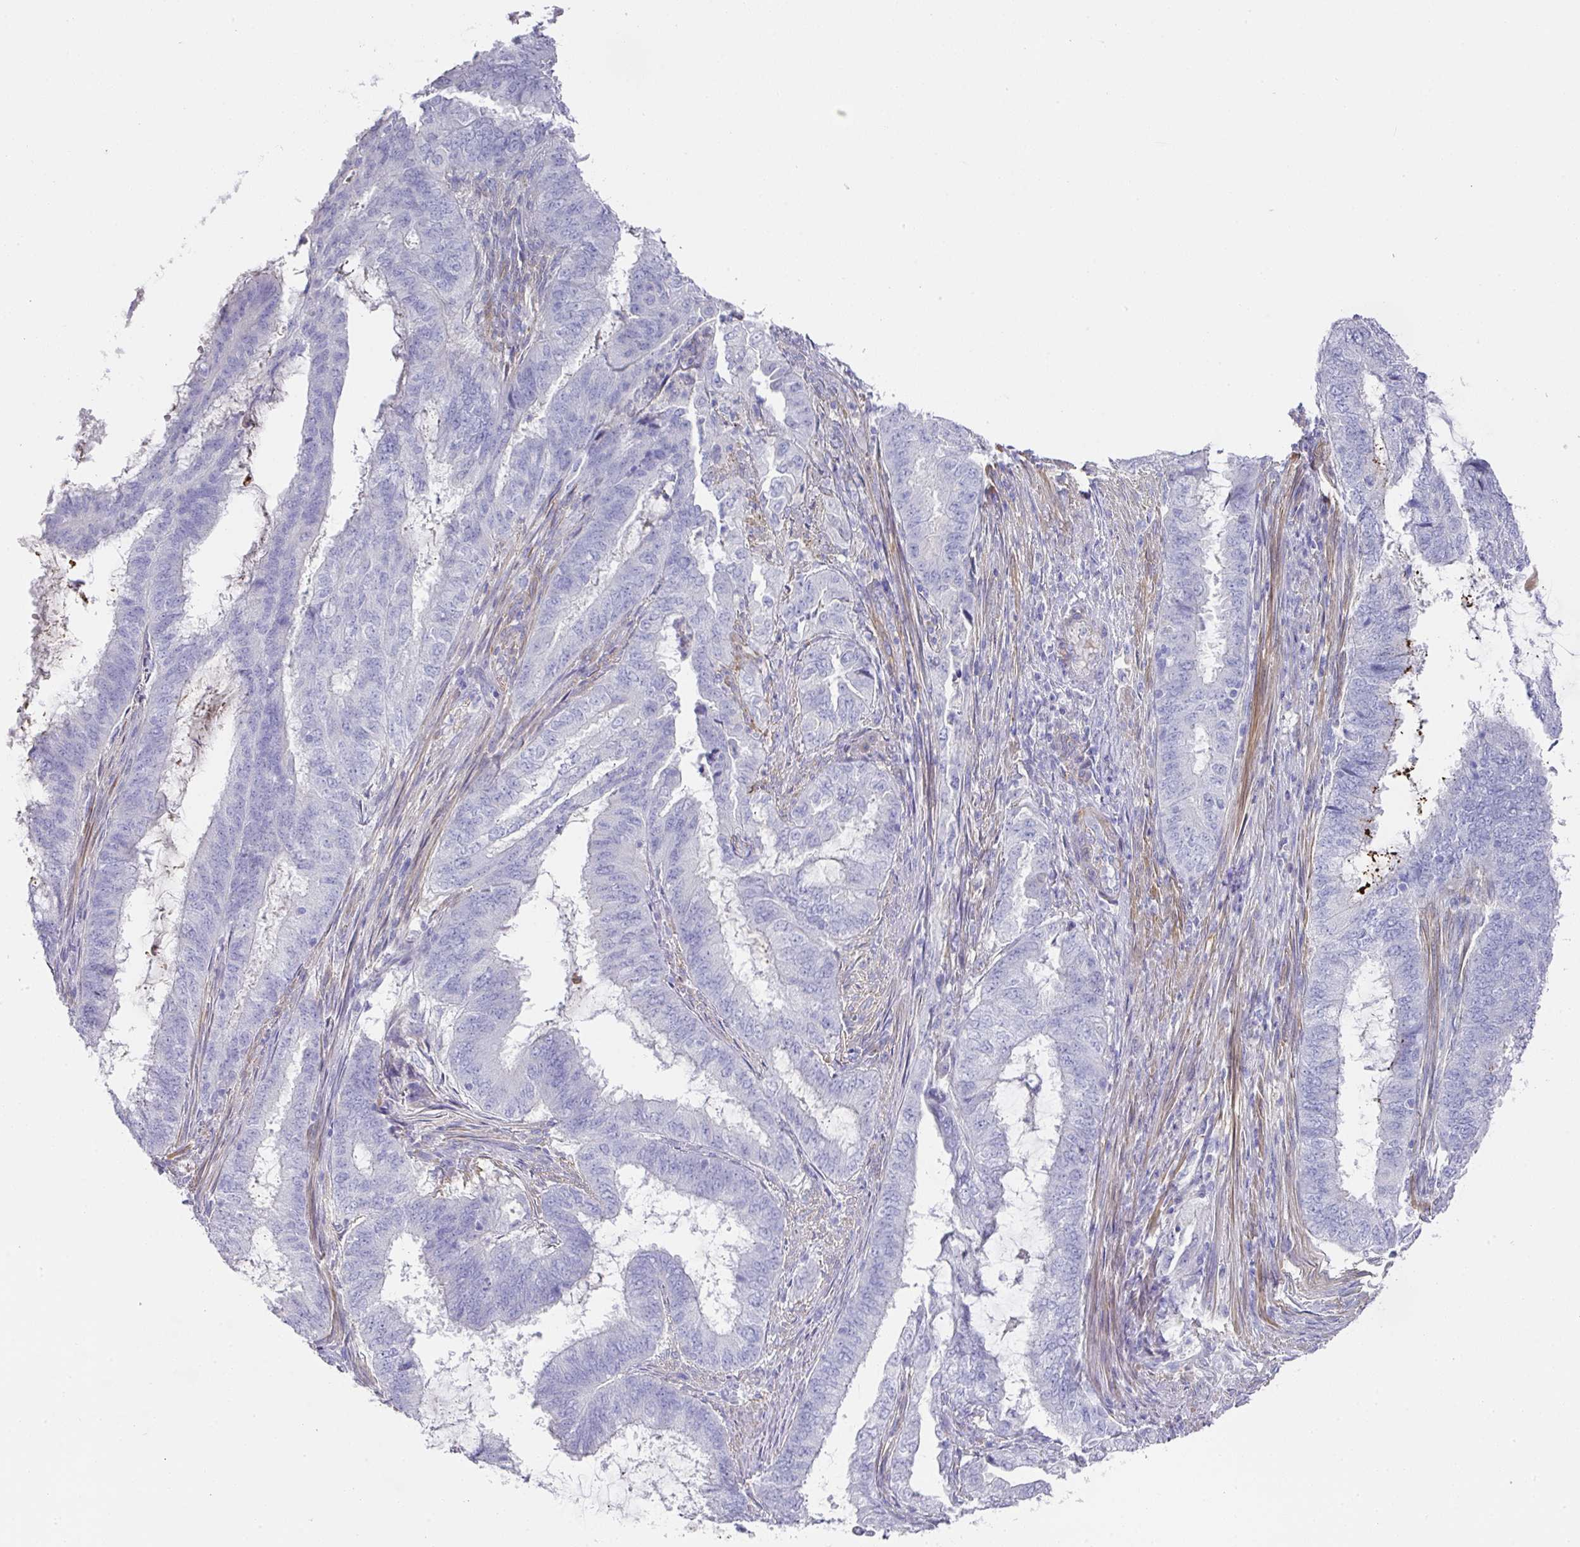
{"staining": {"intensity": "negative", "quantity": "none", "location": "none"}, "tissue": "endometrial cancer", "cell_type": "Tumor cells", "image_type": "cancer", "snomed": [{"axis": "morphology", "description": "Adenocarcinoma, NOS"}, {"axis": "topography", "description": "Endometrium"}], "caption": "IHC of endometrial adenocarcinoma exhibits no staining in tumor cells.", "gene": "TARM1", "patient": {"sex": "female", "age": 51}}